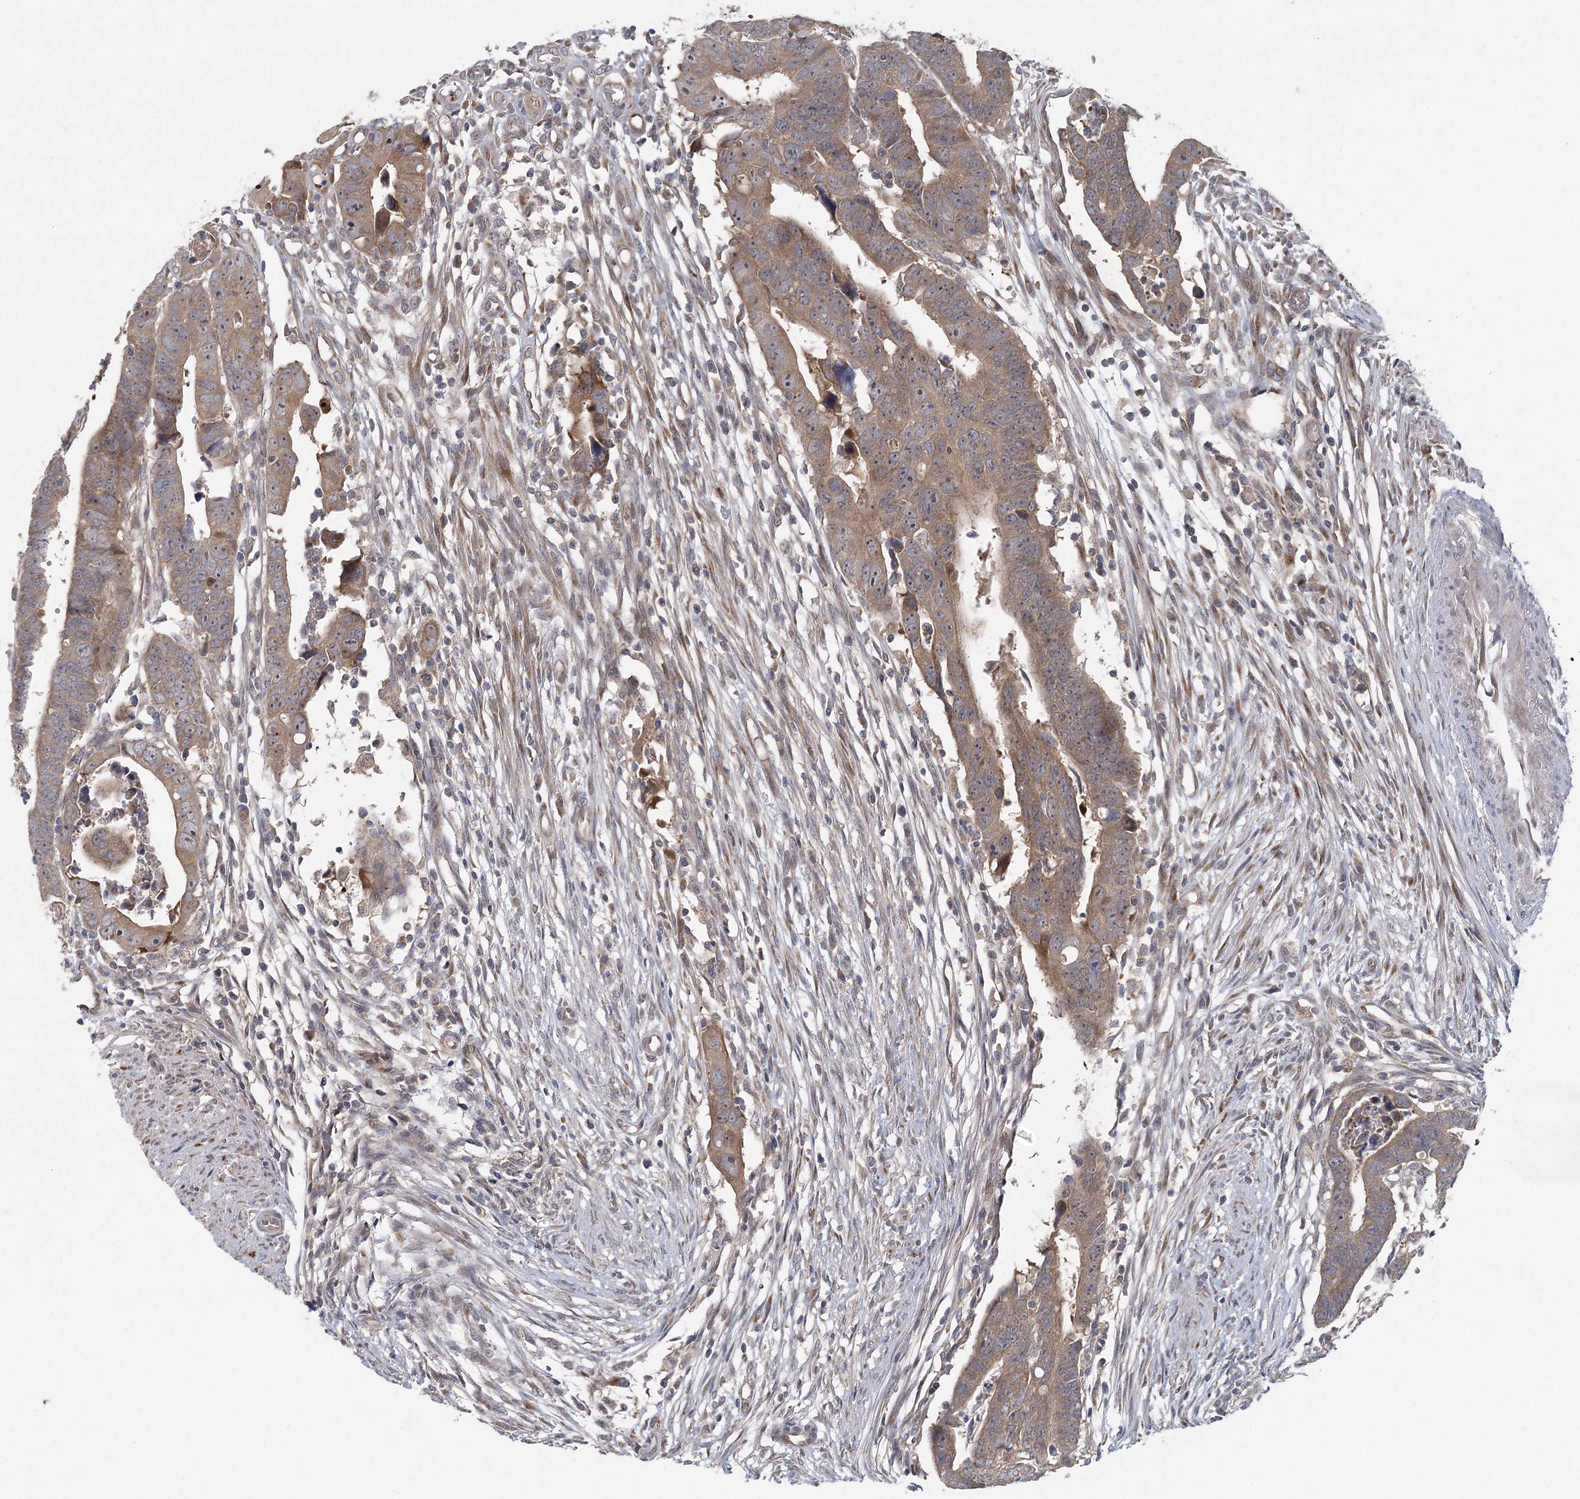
{"staining": {"intensity": "moderate", "quantity": ">75%", "location": "cytoplasmic/membranous,nuclear"}, "tissue": "colorectal cancer", "cell_type": "Tumor cells", "image_type": "cancer", "snomed": [{"axis": "morphology", "description": "Adenocarcinoma, NOS"}, {"axis": "topography", "description": "Rectum"}], "caption": "Colorectal adenocarcinoma stained for a protein displays moderate cytoplasmic/membranous and nuclear positivity in tumor cells.", "gene": "LRRC14B", "patient": {"sex": "female", "age": 65}}